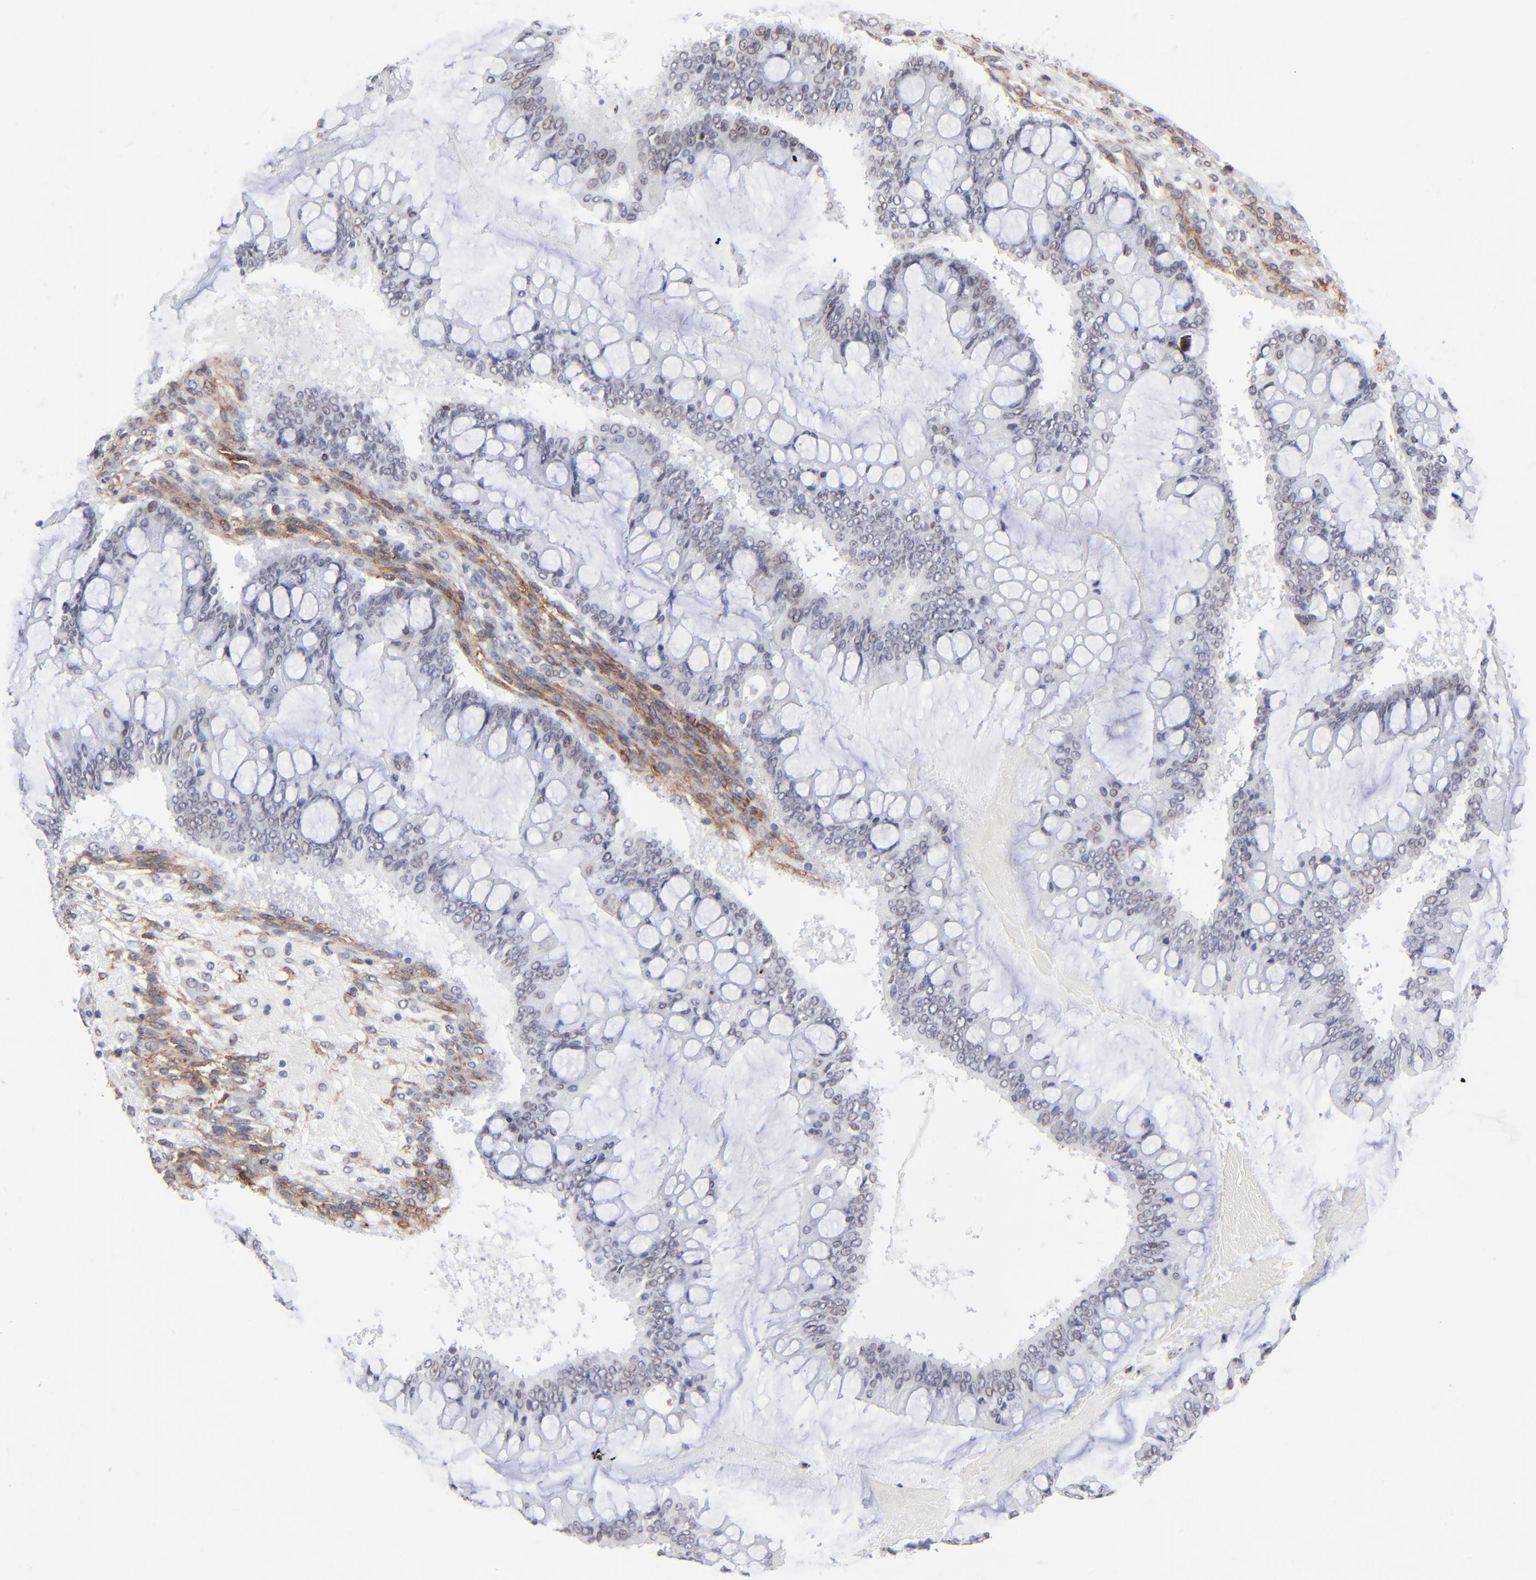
{"staining": {"intensity": "weak", "quantity": "25%-75%", "location": "cytoplasmic/membranous,nuclear"}, "tissue": "ovarian cancer", "cell_type": "Tumor cells", "image_type": "cancer", "snomed": [{"axis": "morphology", "description": "Cystadenocarcinoma, mucinous, NOS"}, {"axis": "topography", "description": "Ovary"}], "caption": "Immunohistochemical staining of human ovarian mucinous cystadenocarcinoma displays low levels of weak cytoplasmic/membranous and nuclear positivity in about 25%-75% of tumor cells.", "gene": "PDGFRB", "patient": {"sex": "female", "age": 73}}